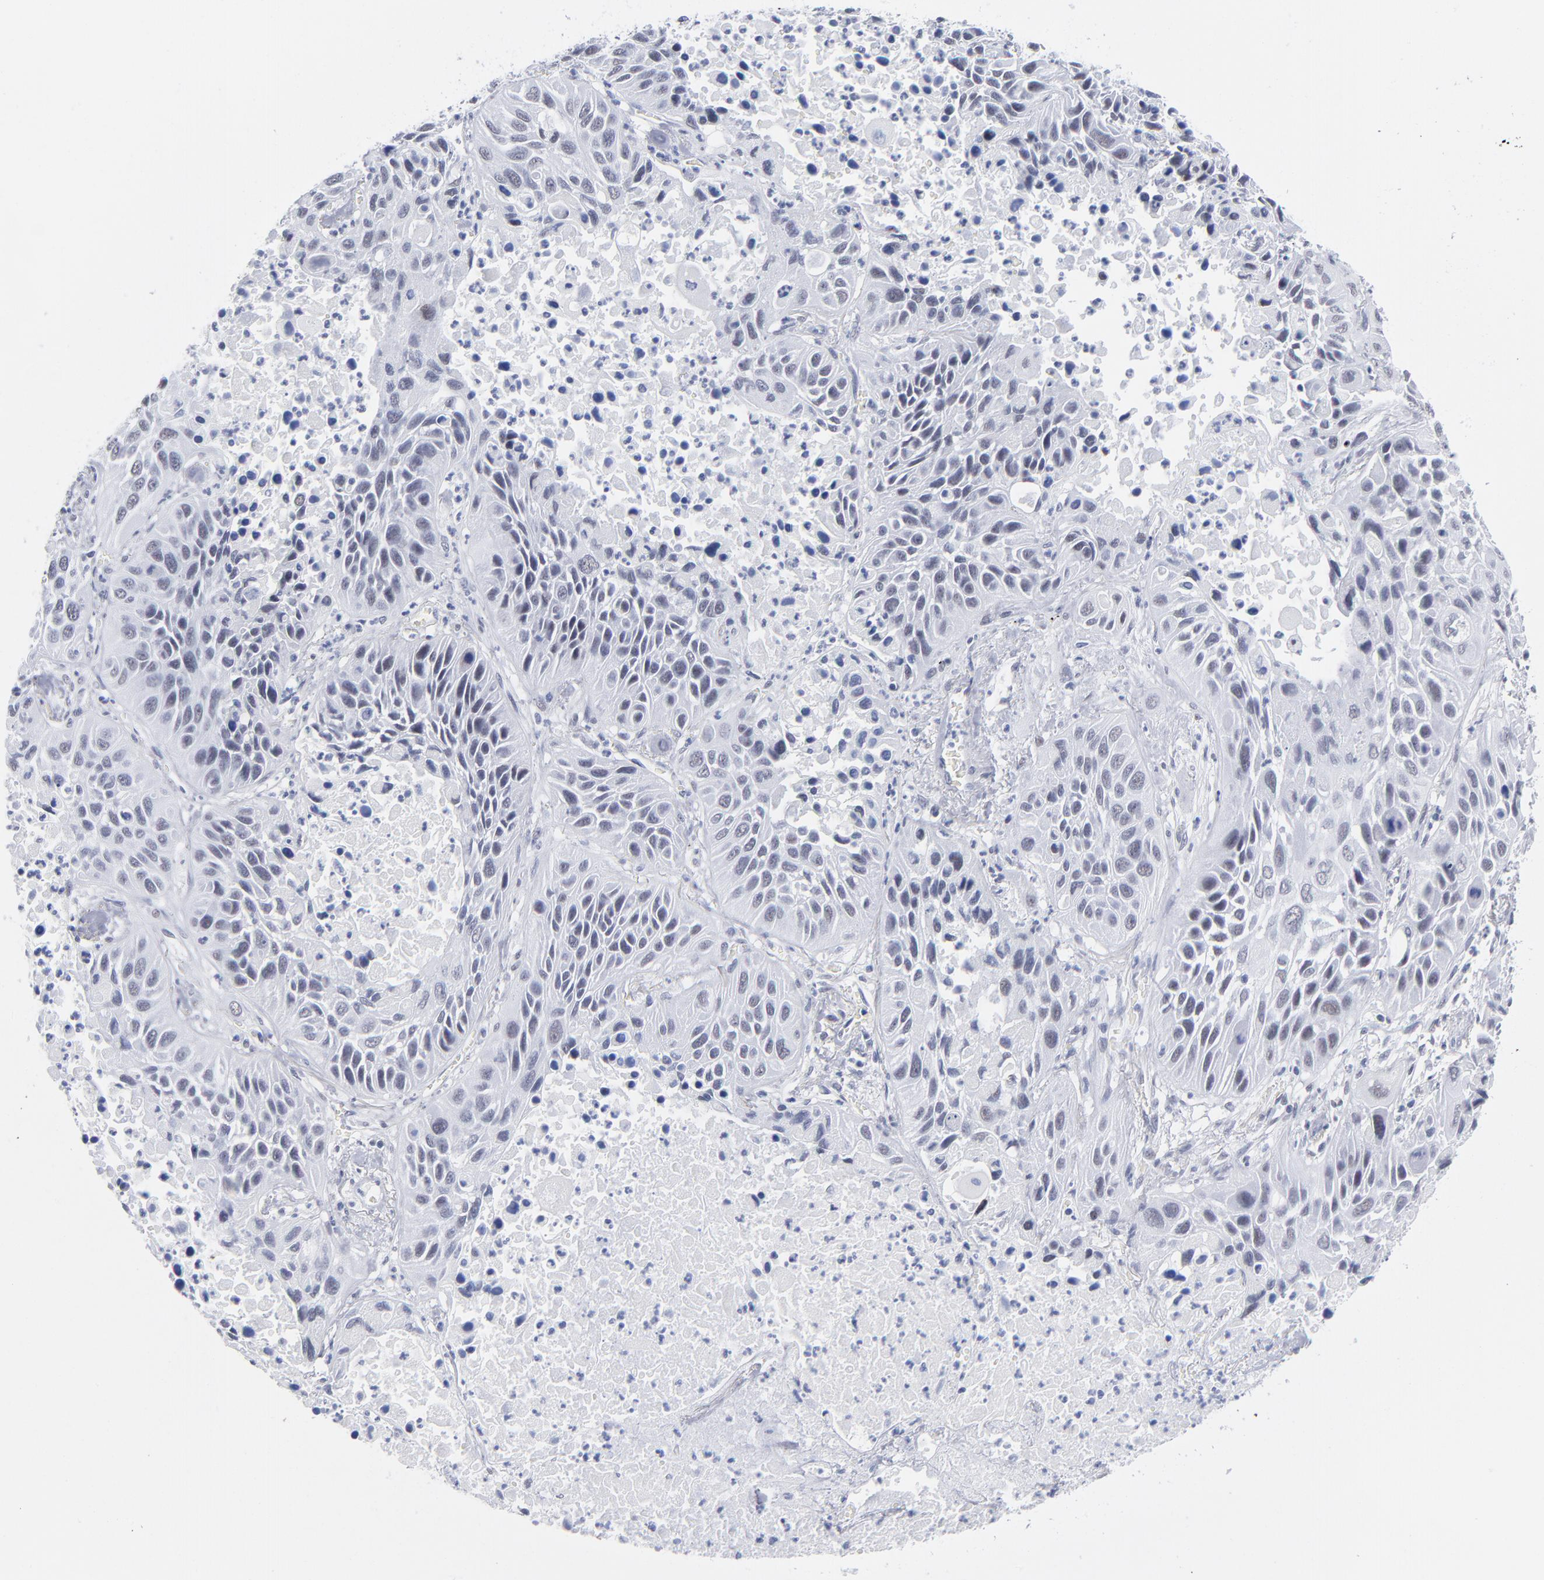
{"staining": {"intensity": "negative", "quantity": "none", "location": "none"}, "tissue": "lung cancer", "cell_type": "Tumor cells", "image_type": "cancer", "snomed": [{"axis": "morphology", "description": "Squamous cell carcinoma, NOS"}, {"axis": "topography", "description": "Lung"}], "caption": "This image is of squamous cell carcinoma (lung) stained with IHC to label a protein in brown with the nuclei are counter-stained blue. There is no expression in tumor cells.", "gene": "SNRPB", "patient": {"sex": "female", "age": 76}}